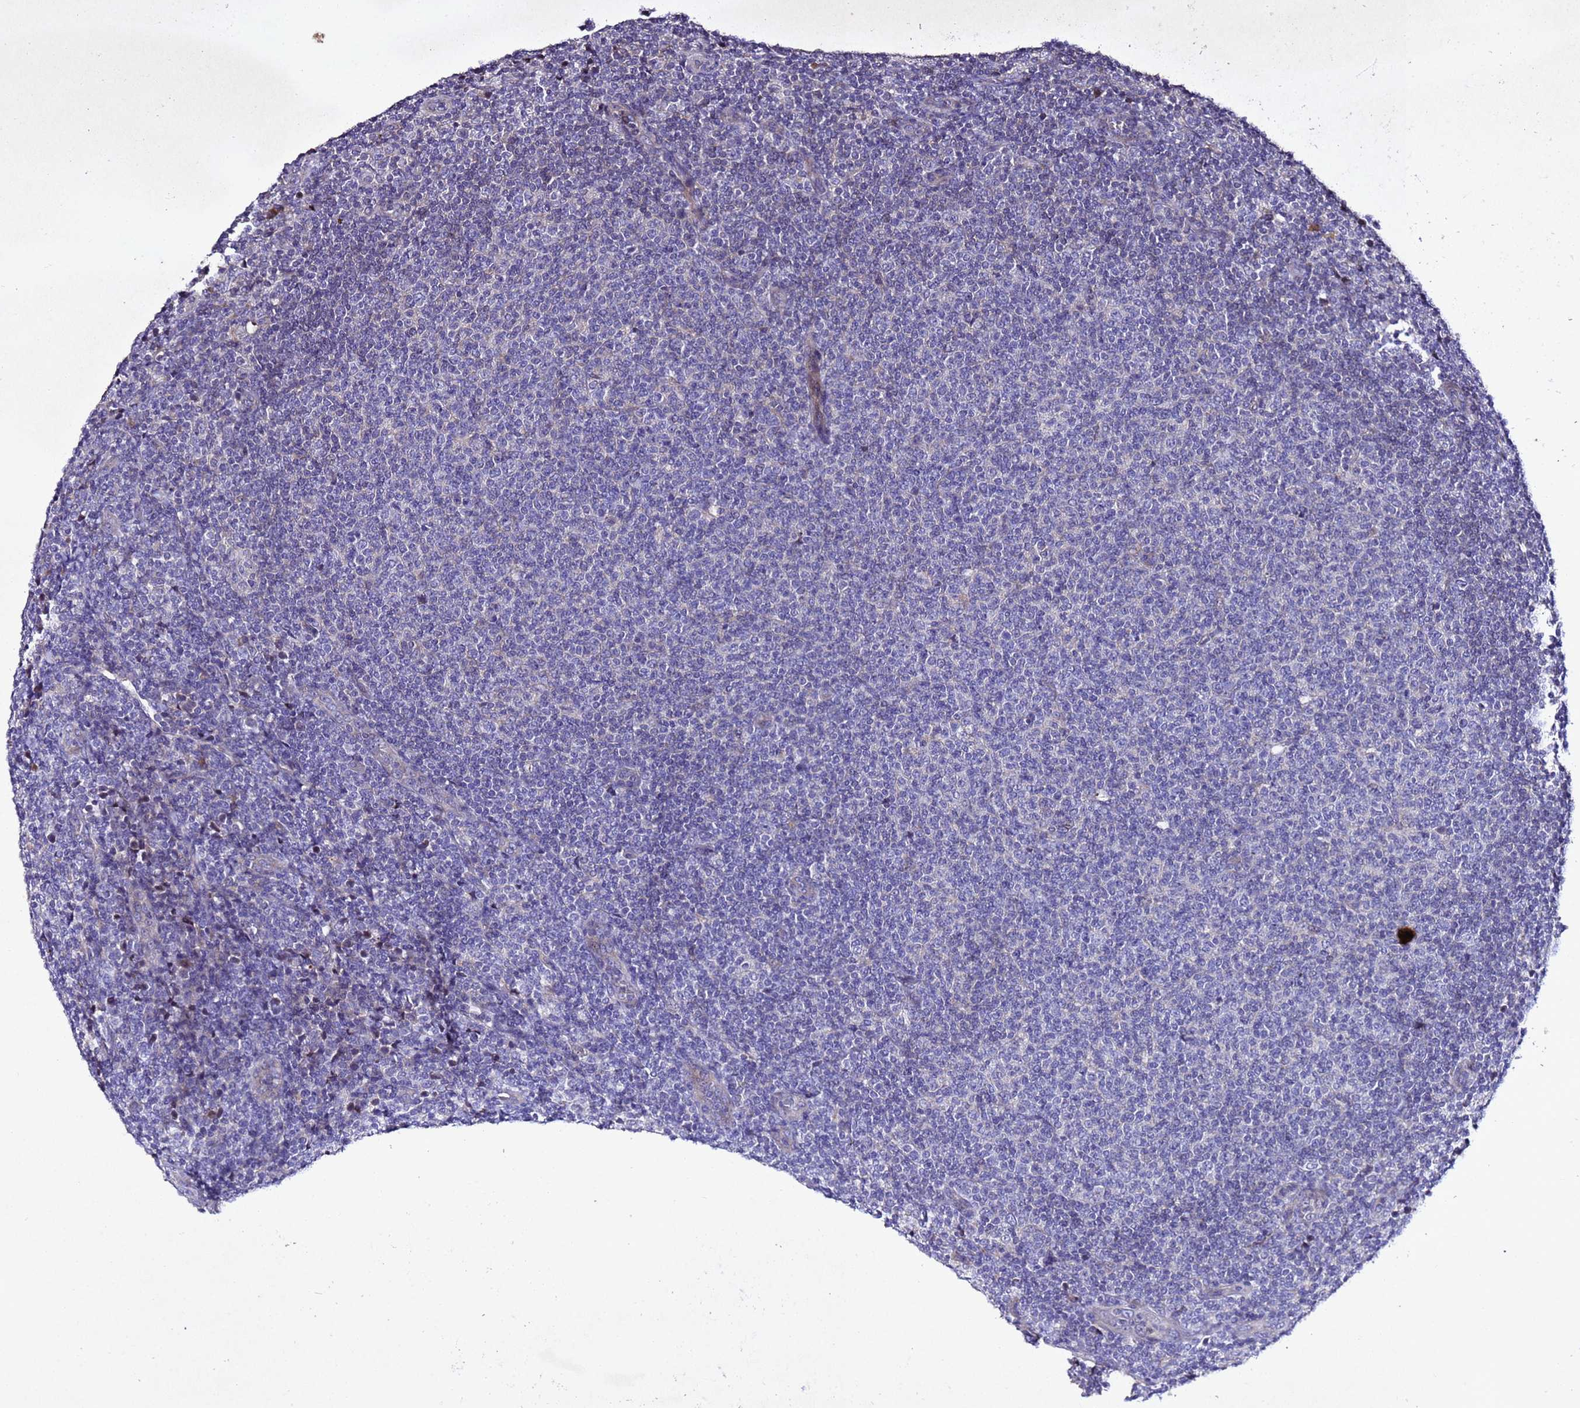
{"staining": {"intensity": "negative", "quantity": "none", "location": "none"}, "tissue": "lymphoma", "cell_type": "Tumor cells", "image_type": "cancer", "snomed": [{"axis": "morphology", "description": "Malignant lymphoma, non-Hodgkin's type, Low grade"}, {"axis": "topography", "description": "Lymph node"}], "caption": "Protein analysis of lymphoma exhibits no significant staining in tumor cells.", "gene": "SV2B", "patient": {"sex": "male", "age": 66}}